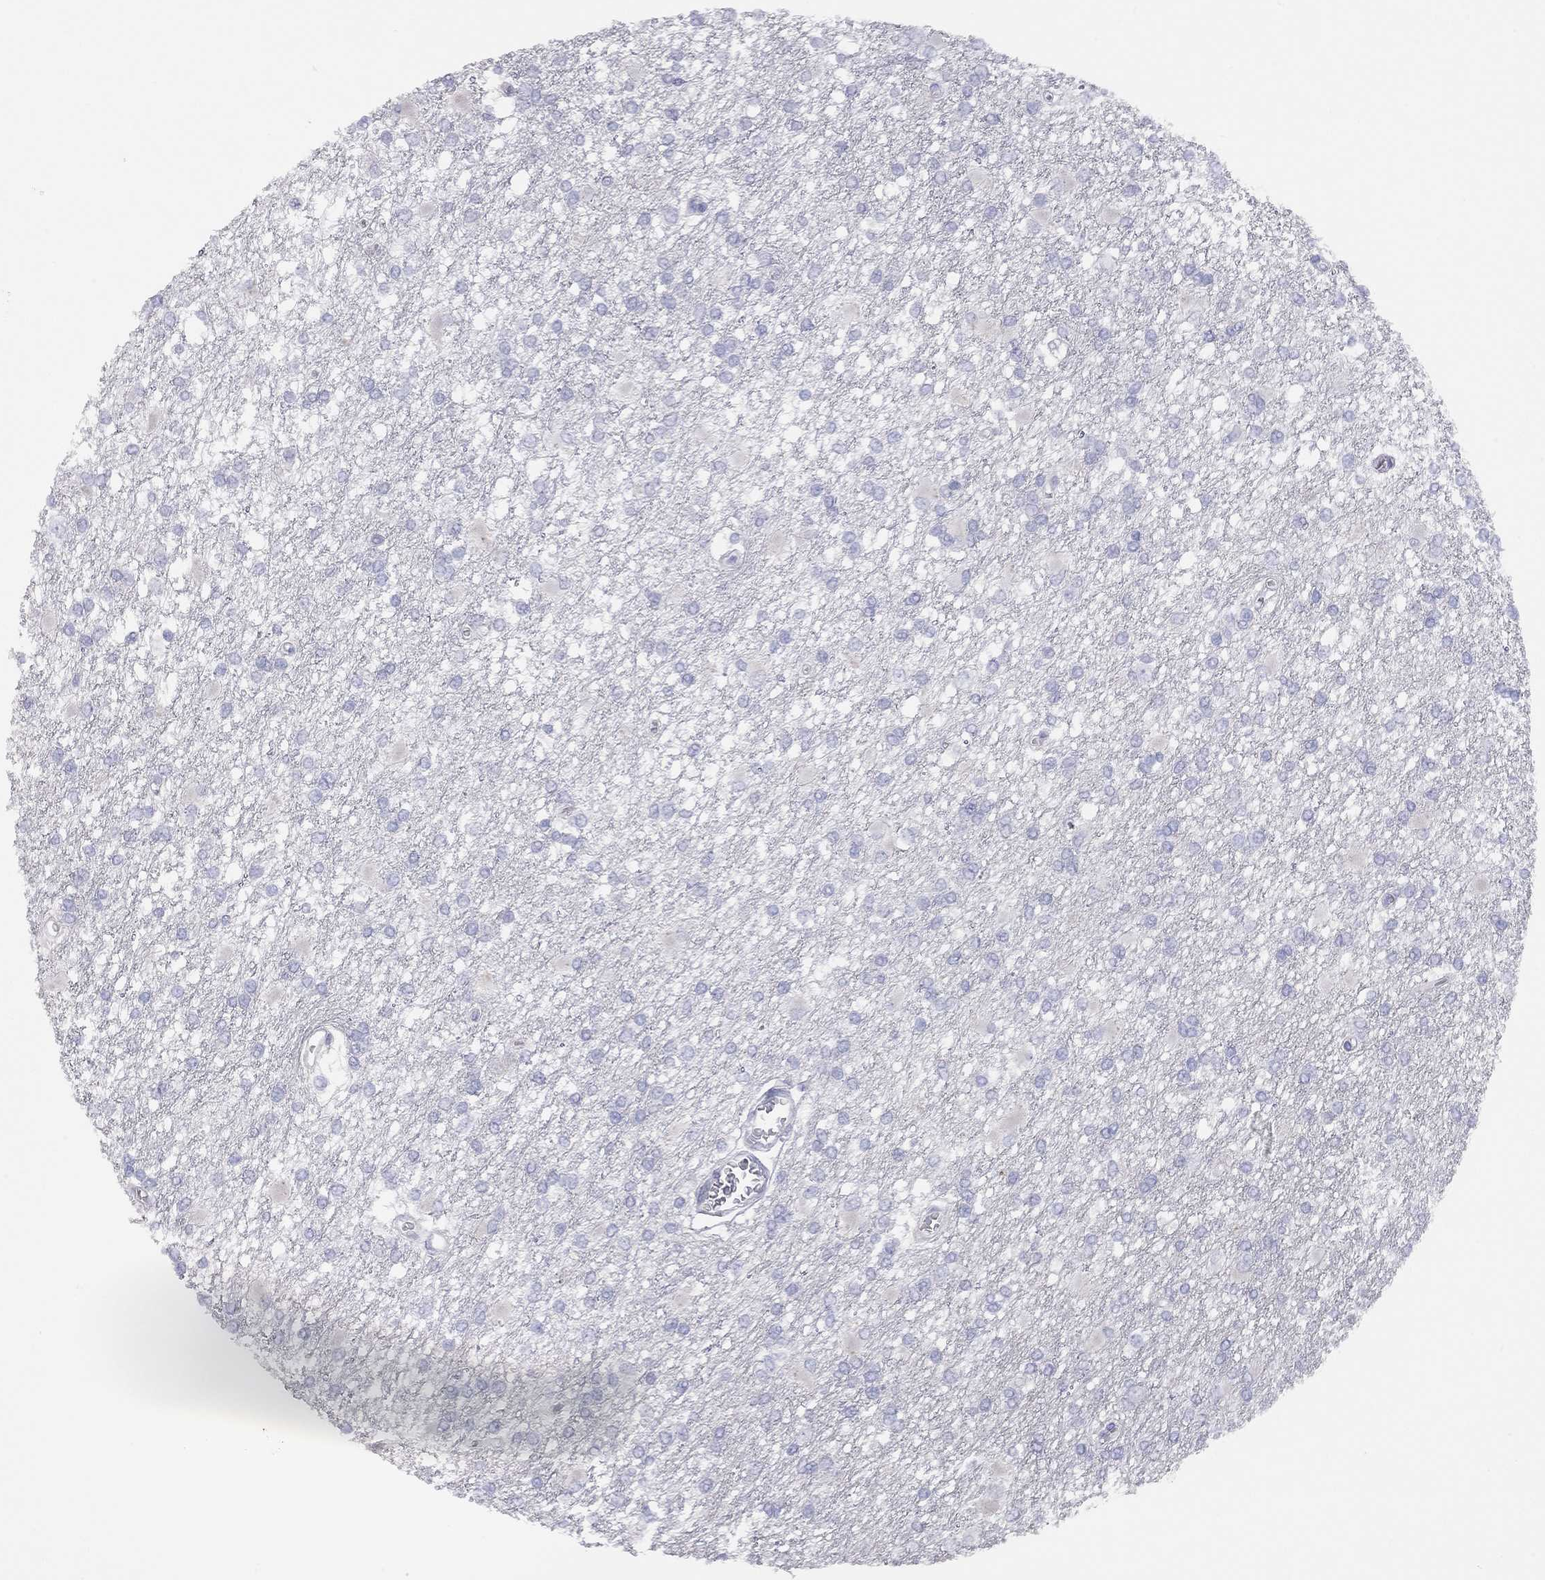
{"staining": {"intensity": "negative", "quantity": "none", "location": "none"}, "tissue": "glioma", "cell_type": "Tumor cells", "image_type": "cancer", "snomed": [{"axis": "morphology", "description": "Glioma, malignant, High grade"}, {"axis": "topography", "description": "Cerebral cortex"}], "caption": "An image of human glioma is negative for staining in tumor cells. (DAB IHC visualized using brightfield microscopy, high magnification).", "gene": "ADCYAP1", "patient": {"sex": "male", "age": 79}}